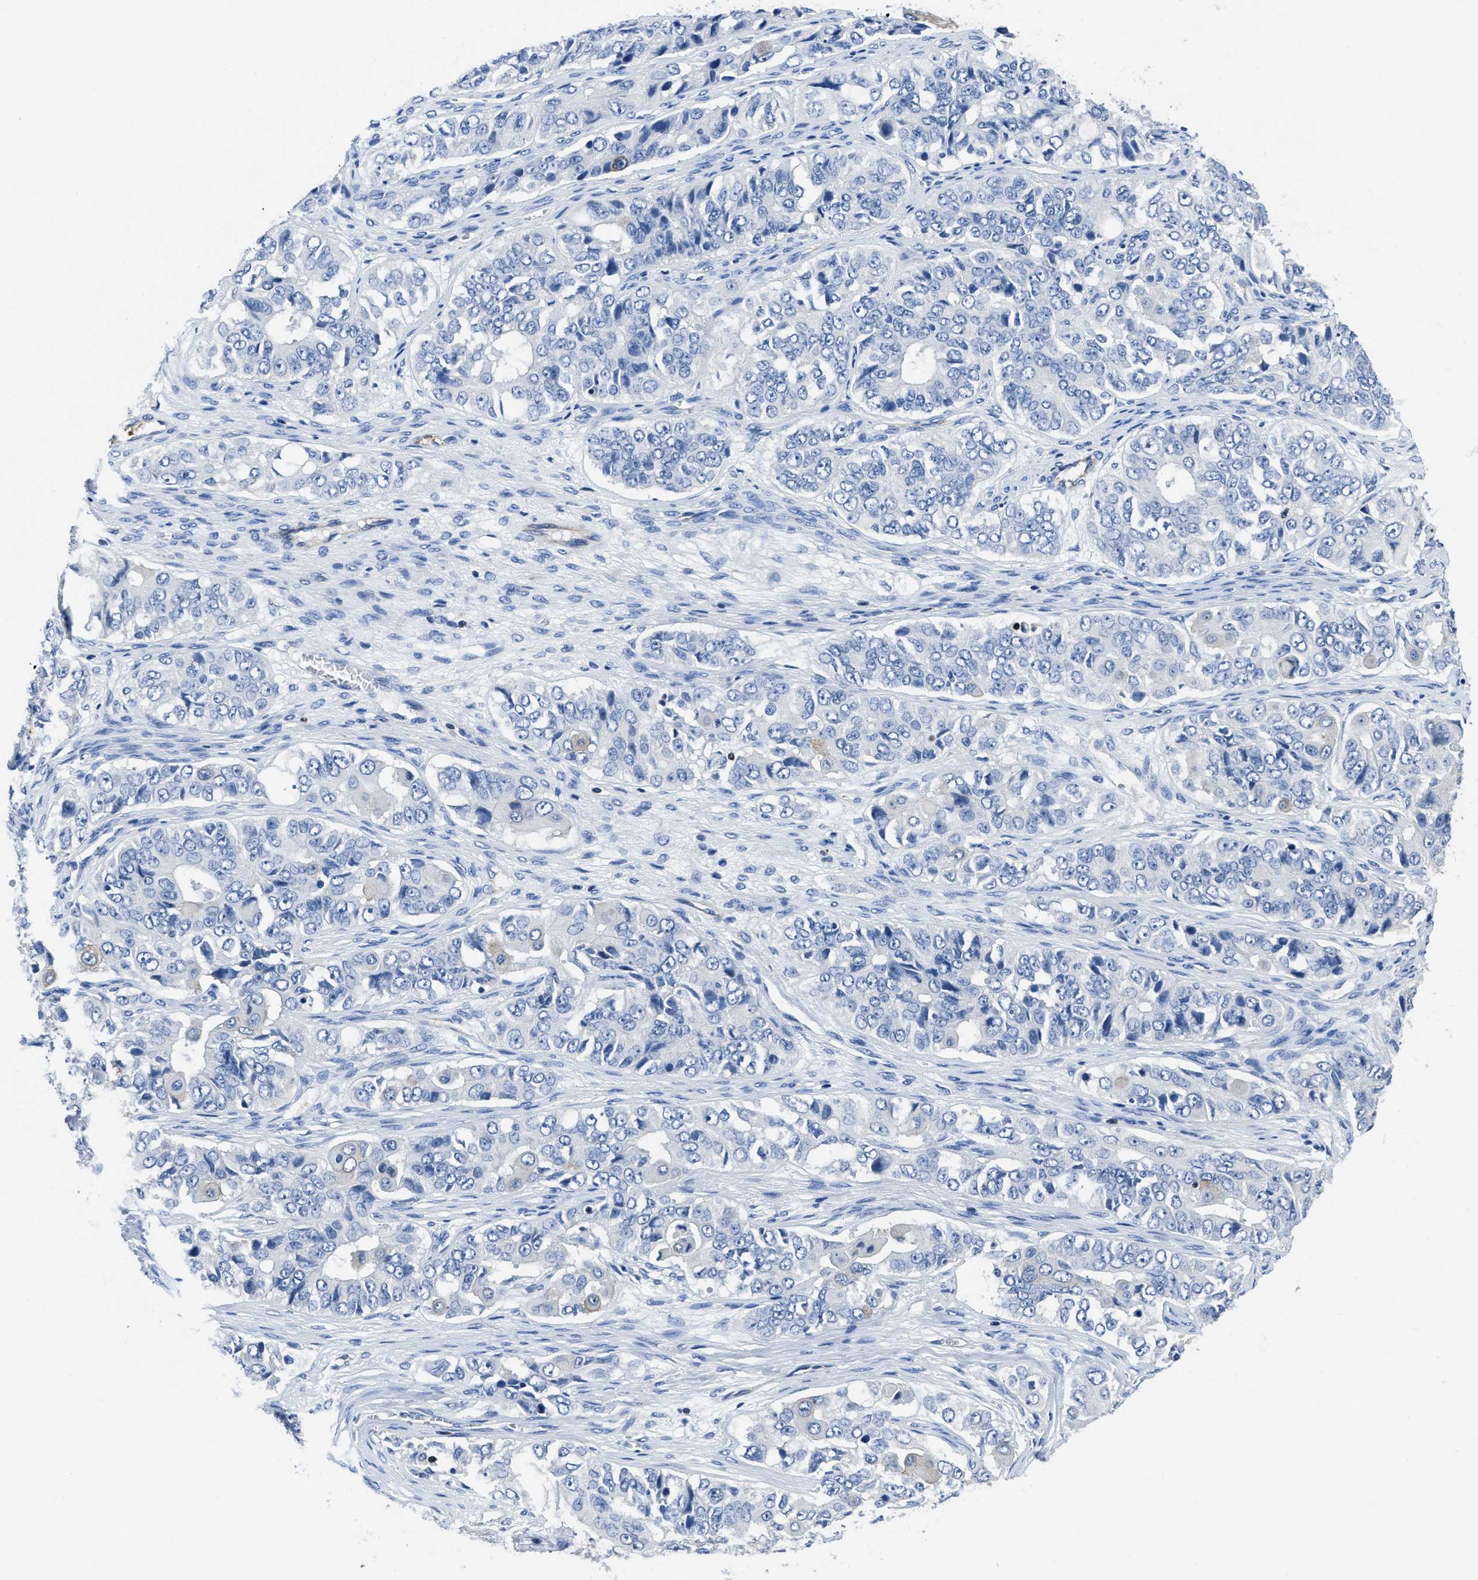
{"staining": {"intensity": "negative", "quantity": "none", "location": "none"}, "tissue": "ovarian cancer", "cell_type": "Tumor cells", "image_type": "cancer", "snomed": [{"axis": "morphology", "description": "Carcinoma, endometroid"}, {"axis": "topography", "description": "Ovary"}], "caption": "Immunohistochemistry (IHC) histopathology image of neoplastic tissue: human ovarian cancer (endometroid carcinoma) stained with DAB (3,3'-diaminobenzidine) exhibits no significant protein positivity in tumor cells.", "gene": "ITGA3", "patient": {"sex": "female", "age": 51}}